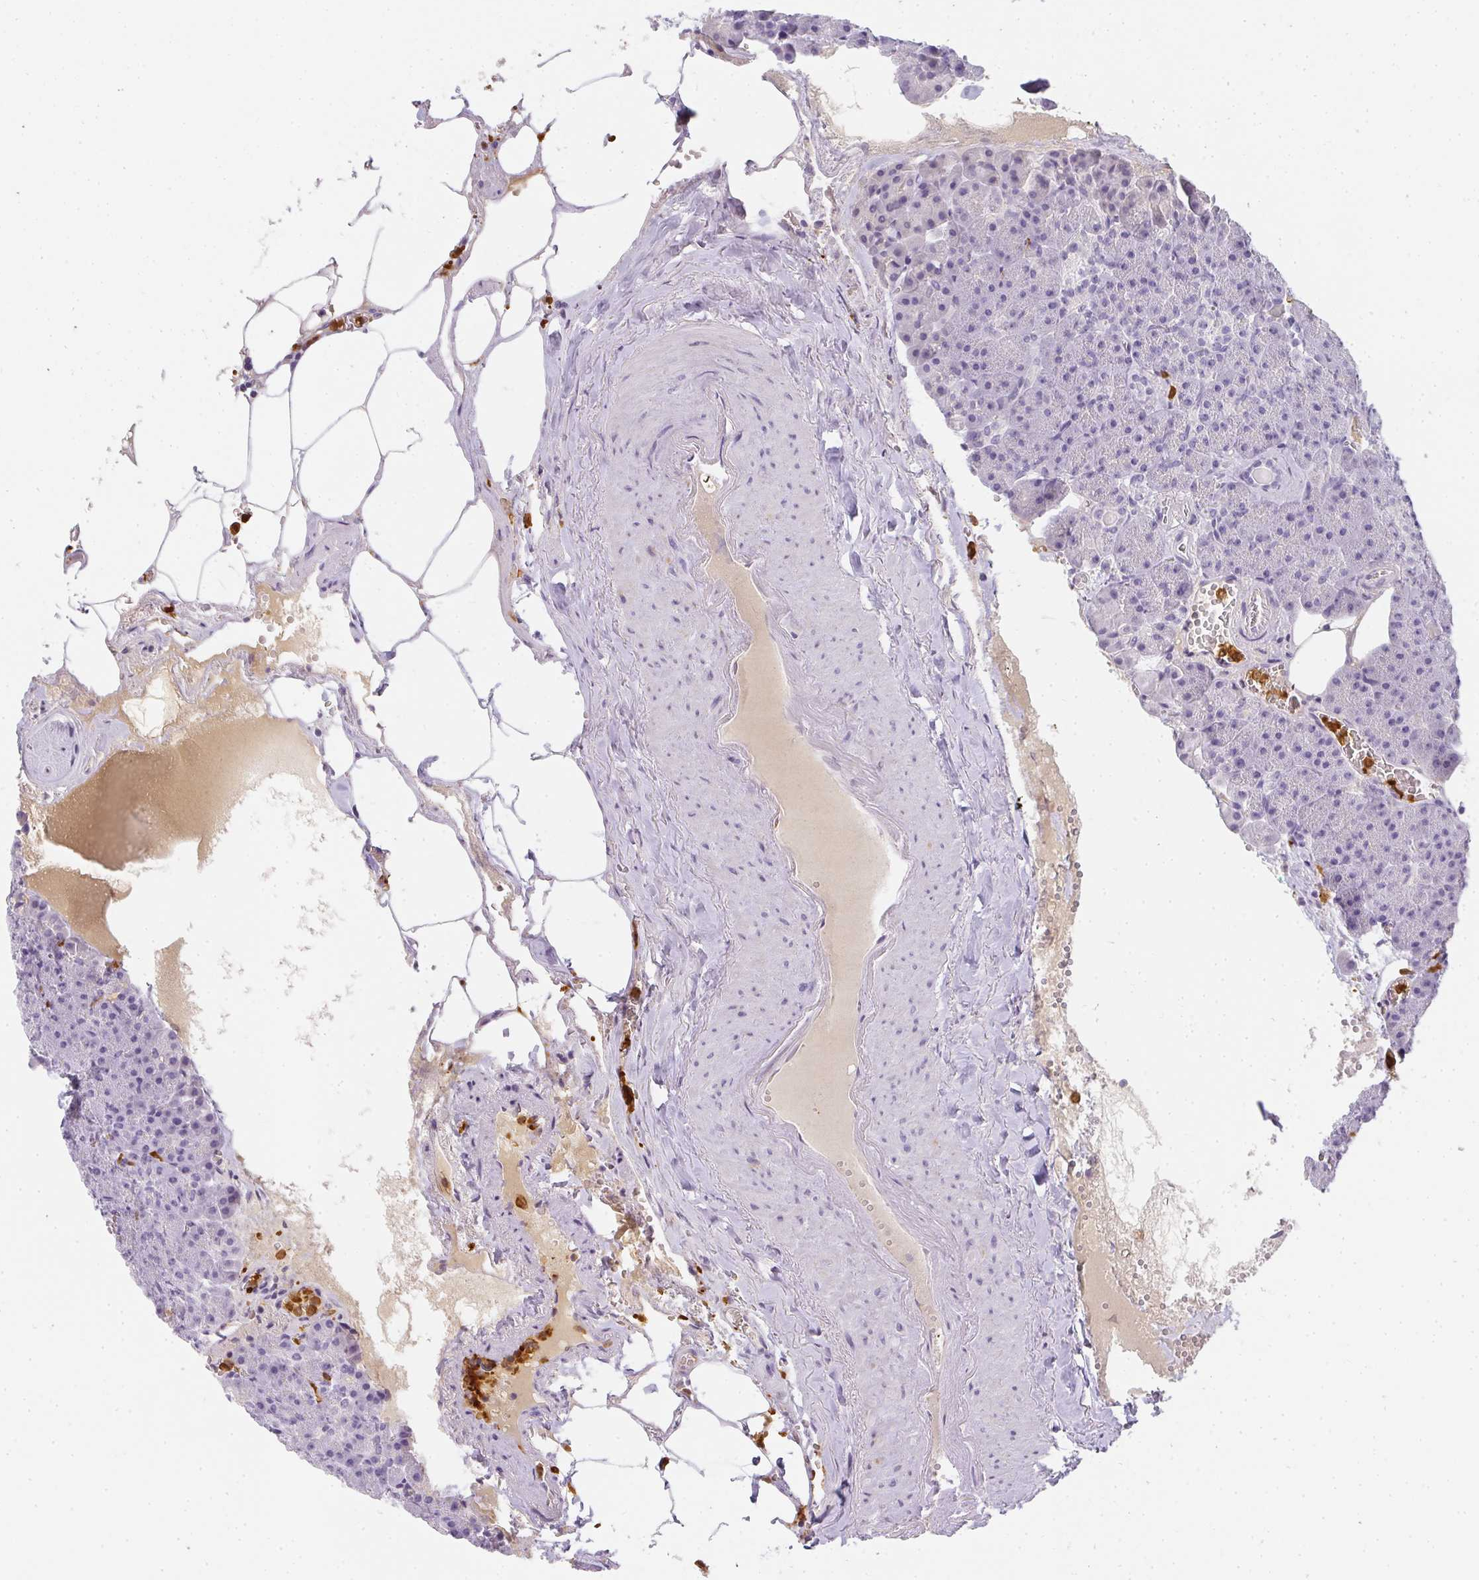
{"staining": {"intensity": "negative", "quantity": "none", "location": "none"}, "tissue": "pancreas", "cell_type": "Exocrine glandular cells", "image_type": "normal", "snomed": [{"axis": "morphology", "description": "Normal tissue, NOS"}, {"axis": "topography", "description": "Pancreas"}], "caption": "IHC of normal human pancreas displays no staining in exocrine glandular cells.", "gene": "HK3", "patient": {"sex": "female", "age": 74}}